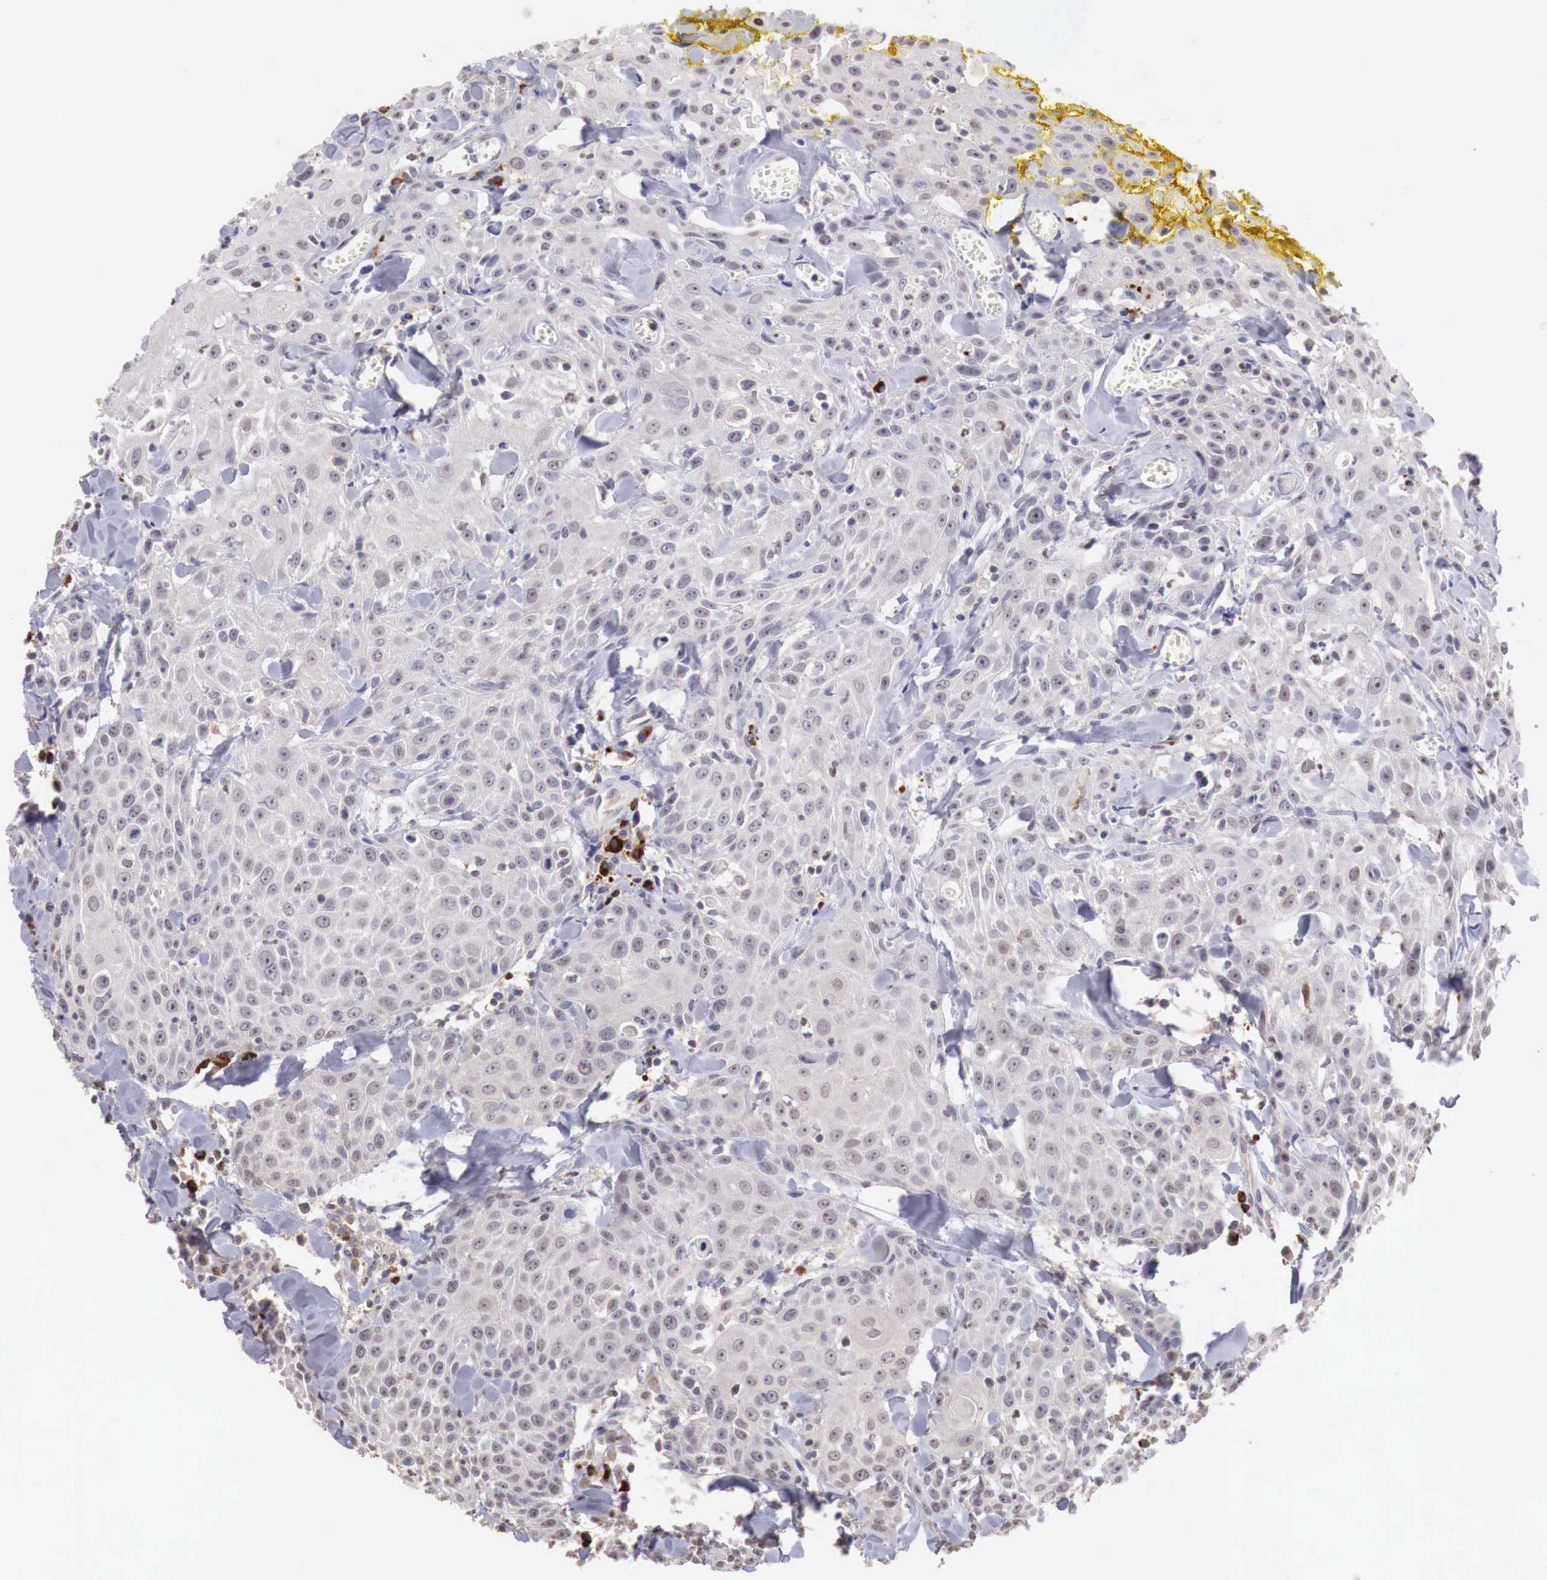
{"staining": {"intensity": "negative", "quantity": "none", "location": "none"}, "tissue": "head and neck cancer", "cell_type": "Tumor cells", "image_type": "cancer", "snomed": [{"axis": "morphology", "description": "Squamous cell carcinoma, NOS"}, {"axis": "topography", "description": "Oral tissue"}, {"axis": "topography", "description": "Head-Neck"}], "caption": "A high-resolution photomicrograph shows immunohistochemistry staining of head and neck cancer (squamous cell carcinoma), which reveals no significant staining in tumor cells.", "gene": "TBC1D9", "patient": {"sex": "female", "age": 82}}